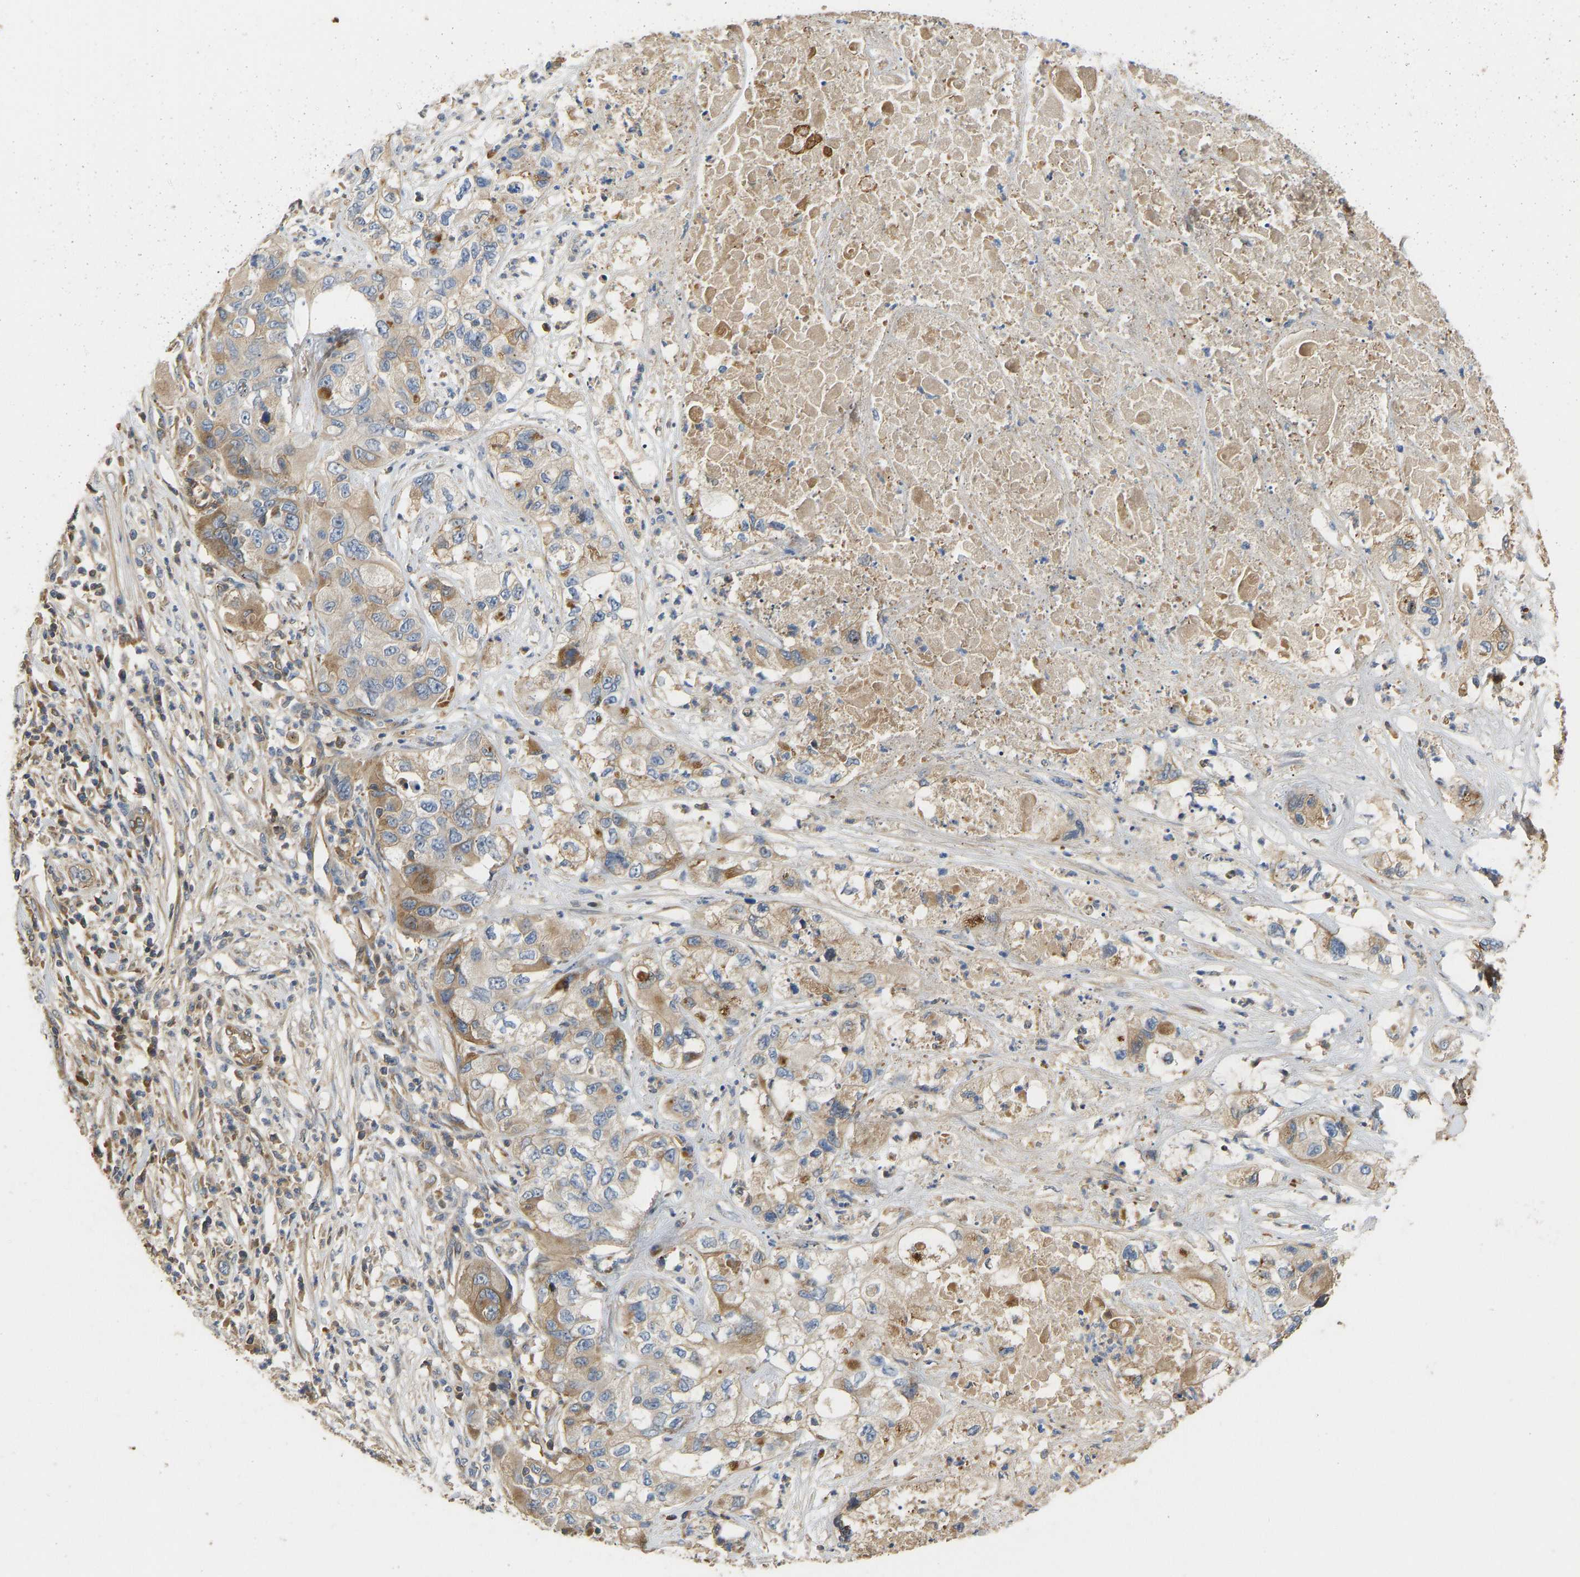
{"staining": {"intensity": "moderate", "quantity": ">75%", "location": "cytoplasmic/membranous"}, "tissue": "pancreatic cancer", "cell_type": "Tumor cells", "image_type": "cancer", "snomed": [{"axis": "morphology", "description": "Adenocarcinoma, NOS"}, {"axis": "topography", "description": "Pancreas"}], "caption": "Pancreatic adenocarcinoma stained for a protein (brown) shows moderate cytoplasmic/membranous positive positivity in approximately >75% of tumor cells.", "gene": "VCPKMT", "patient": {"sex": "female", "age": 78}}